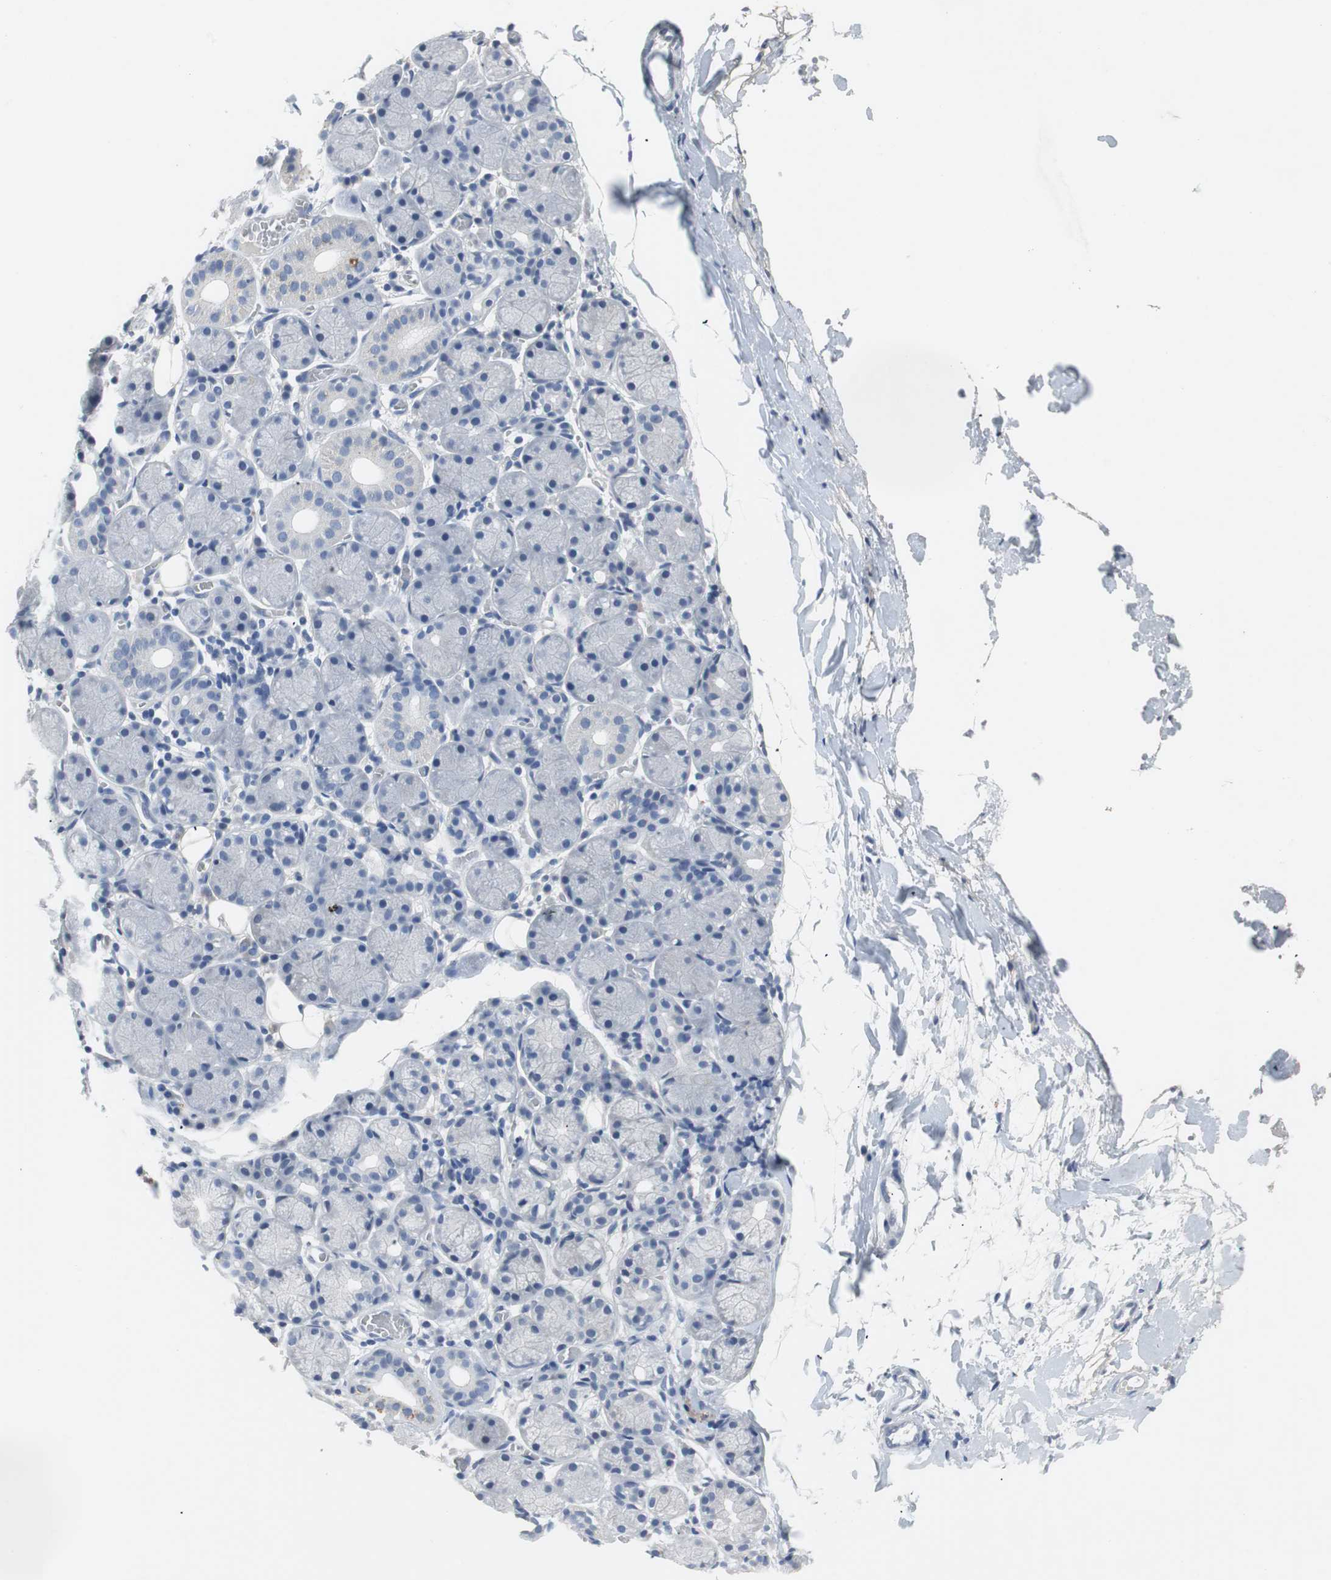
{"staining": {"intensity": "negative", "quantity": "none", "location": "none"}, "tissue": "salivary gland", "cell_type": "Glandular cells", "image_type": "normal", "snomed": [{"axis": "morphology", "description": "Normal tissue, NOS"}, {"axis": "topography", "description": "Salivary gland"}], "caption": "The micrograph displays no significant expression in glandular cells of salivary gland. (DAB IHC with hematoxylin counter stain).", "gene": "LRP2", "patient": {"sex": "female", "age": 24}}